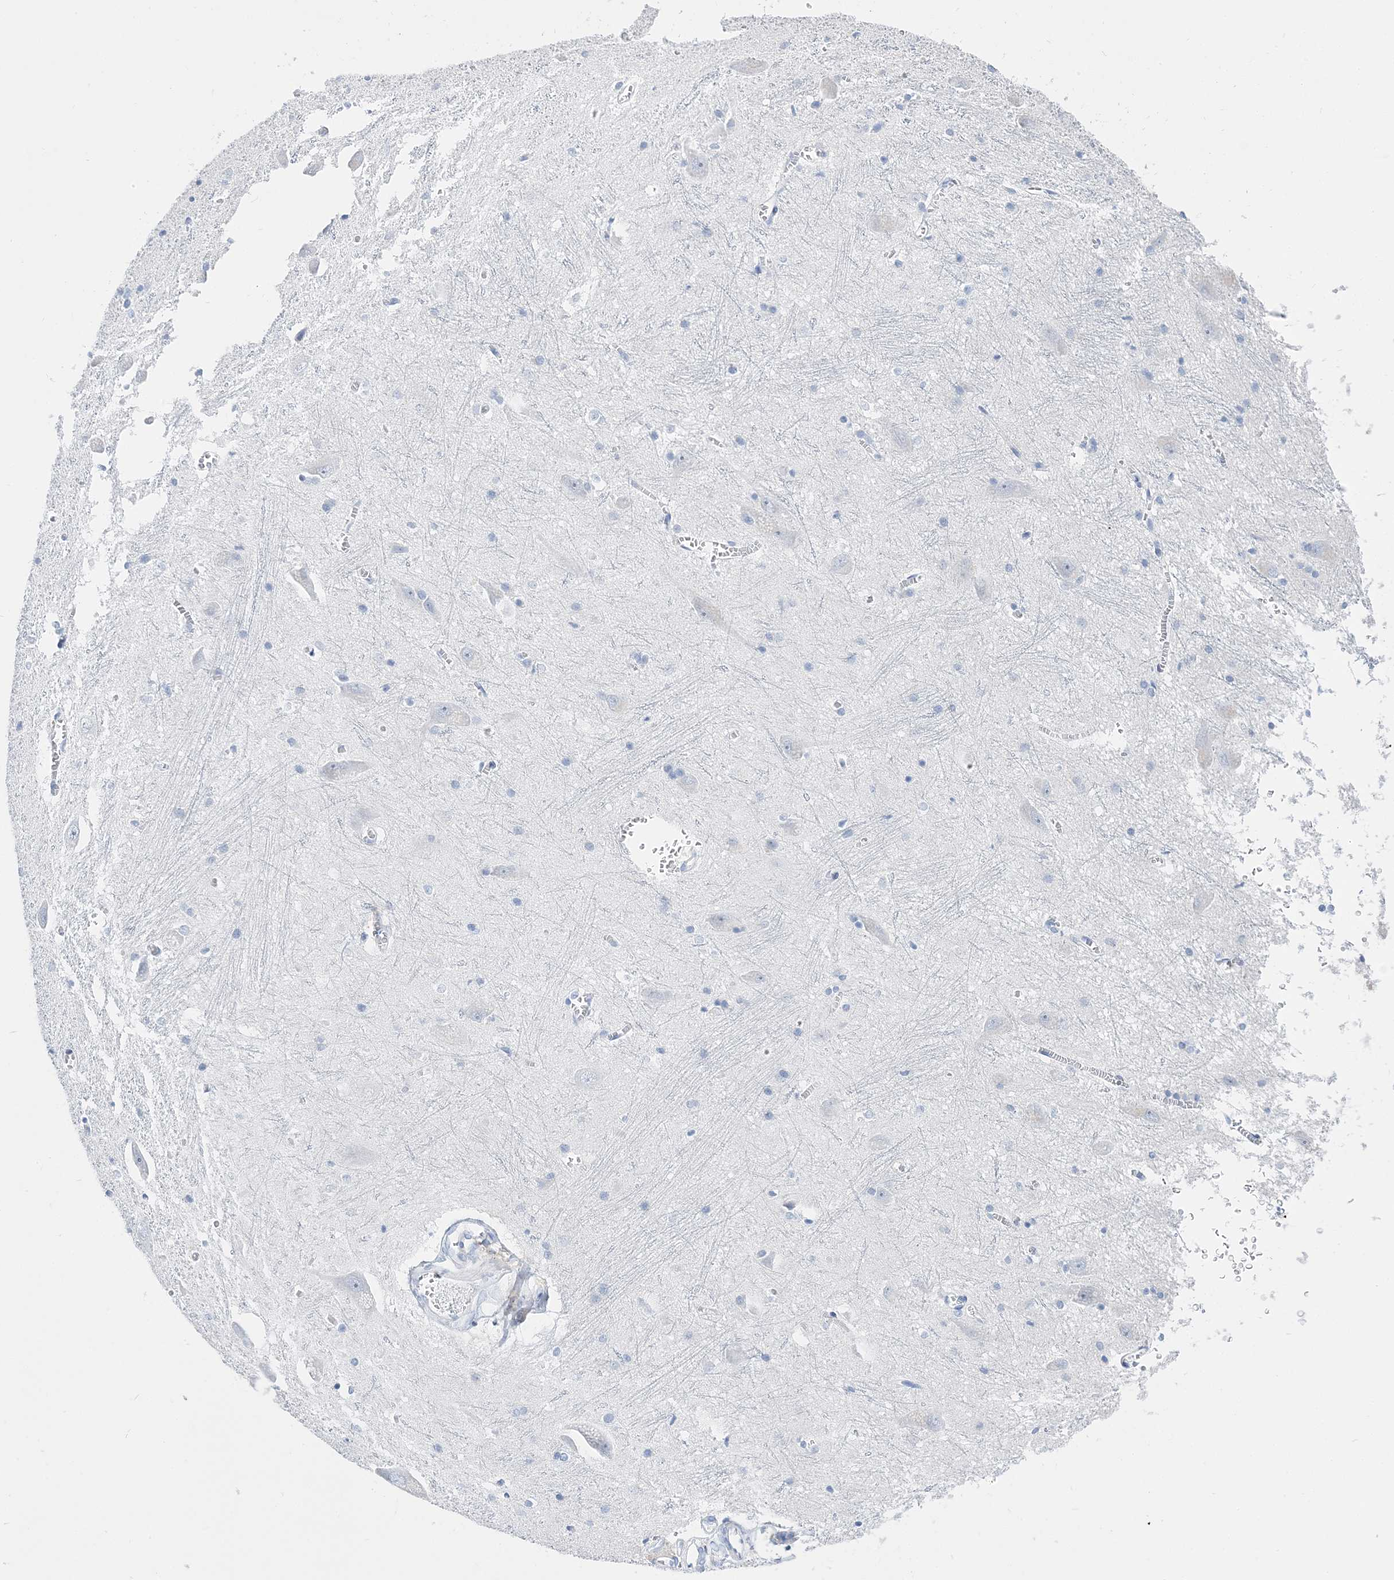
{"staining": {"intensity": "negative", "quantity": "none", "location": "none"}, "tissue": "caudate", "cell_type": "Glial cells", "image_type": "normal", "snomed": [{"axis": "morphology", "description": "Normal tissue, NOS"}, {"axis": "topography", "description": "Lateral ventricle wall"}], "caption": "The immunohistochemistry (IHC) photomicrograph has no significant expression in glial cells of caudate.", "gene": "TSPYL6", "patient": {"sex": "male", "age": 37}}